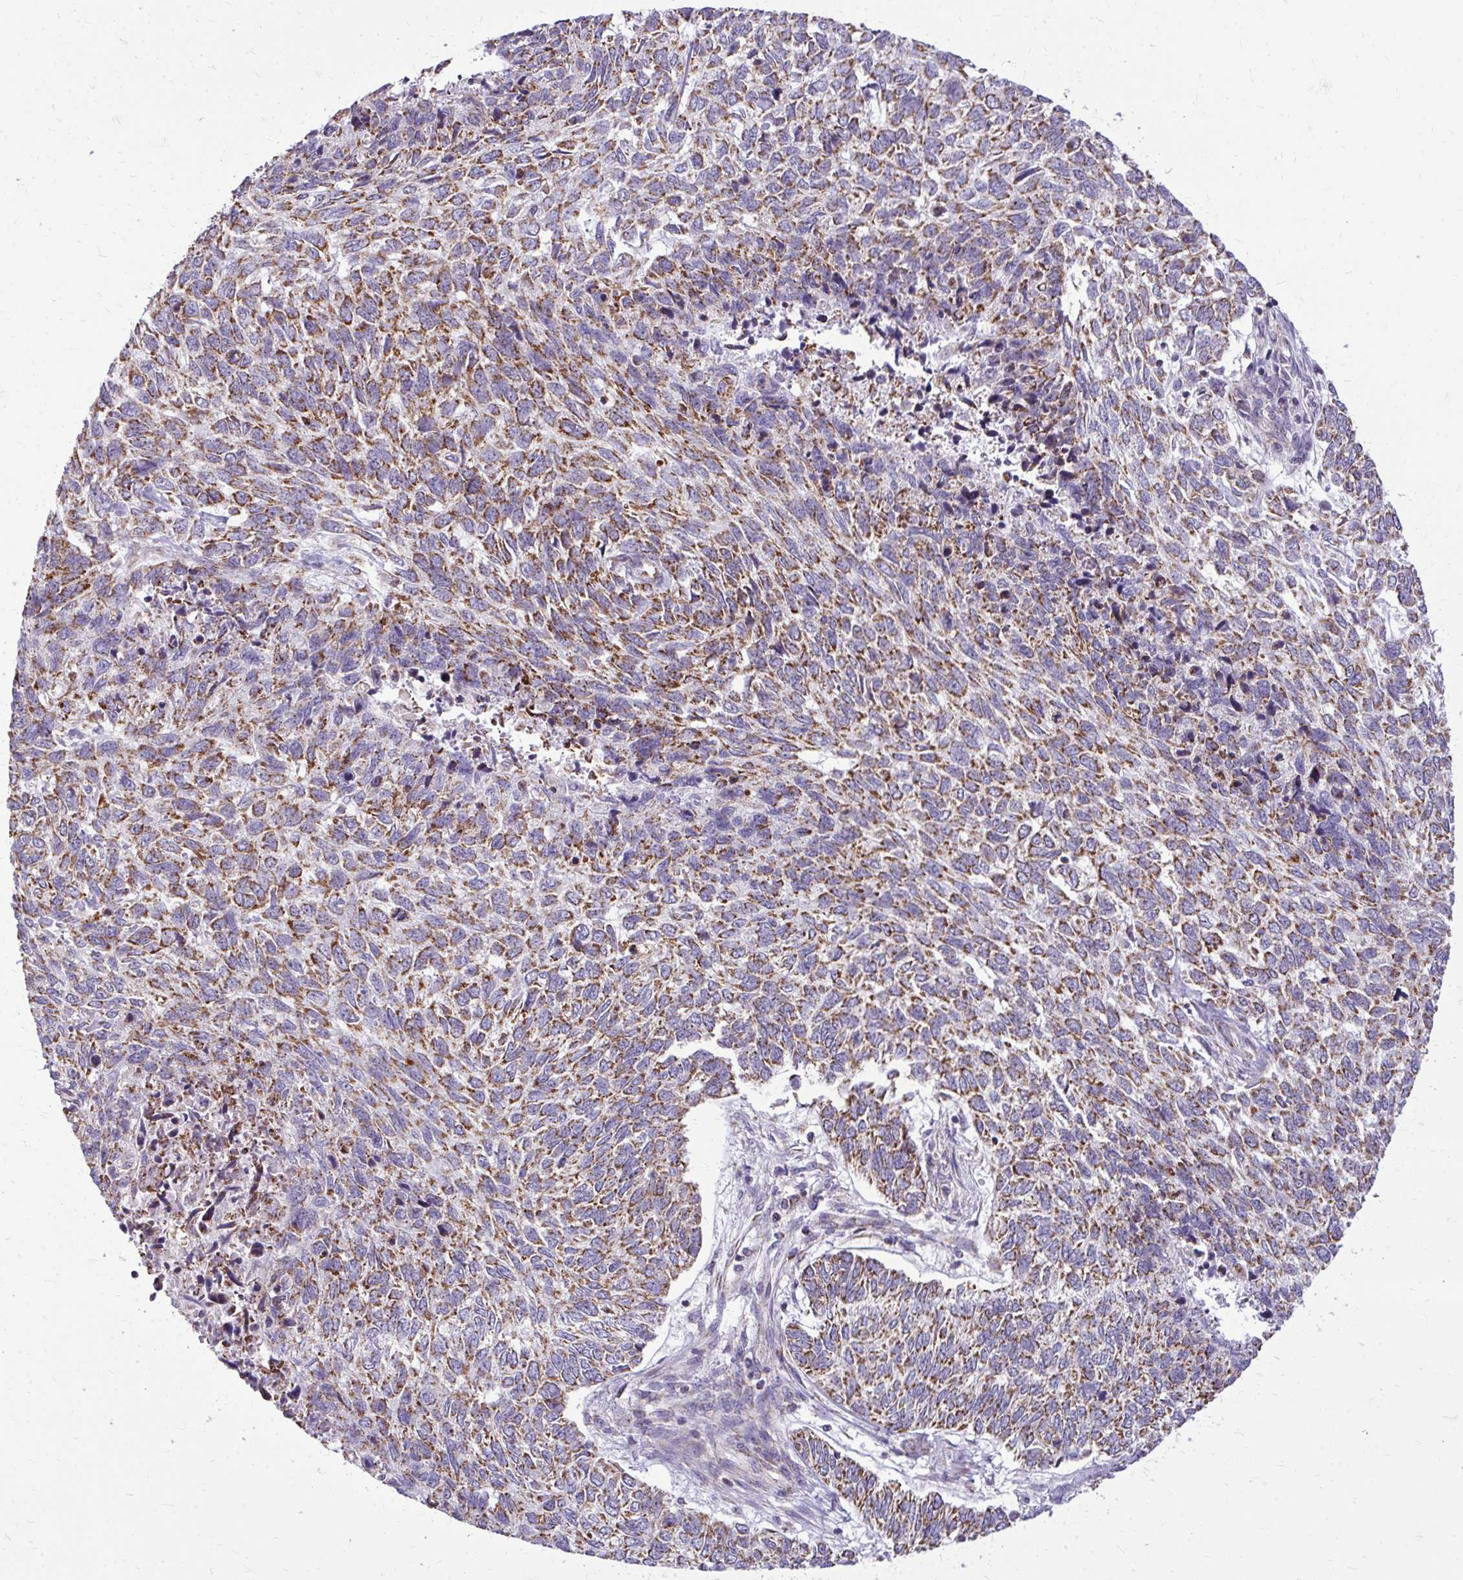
{"staining": {"intensity": "moderate", "quantity": ">75%", "location": "cytoplasmic/membranous"}, "tissue": "skin cancer", "cell_type": "Tumor cells", "image_type": "cancer", "snomed": [{"axis": "morphology", "description": "Basal cell carcinoma"}, {"axis": "topography", "description": "Skin"}], "caption": "Brown immunohistochemical staining in basal cell carcinoma (skin) shows moderate cytoplasmic/membranous positivity in about >75% of tumor cells.", "gene": "IFIT1", "patient": {"sex": "female", "age": 65}}